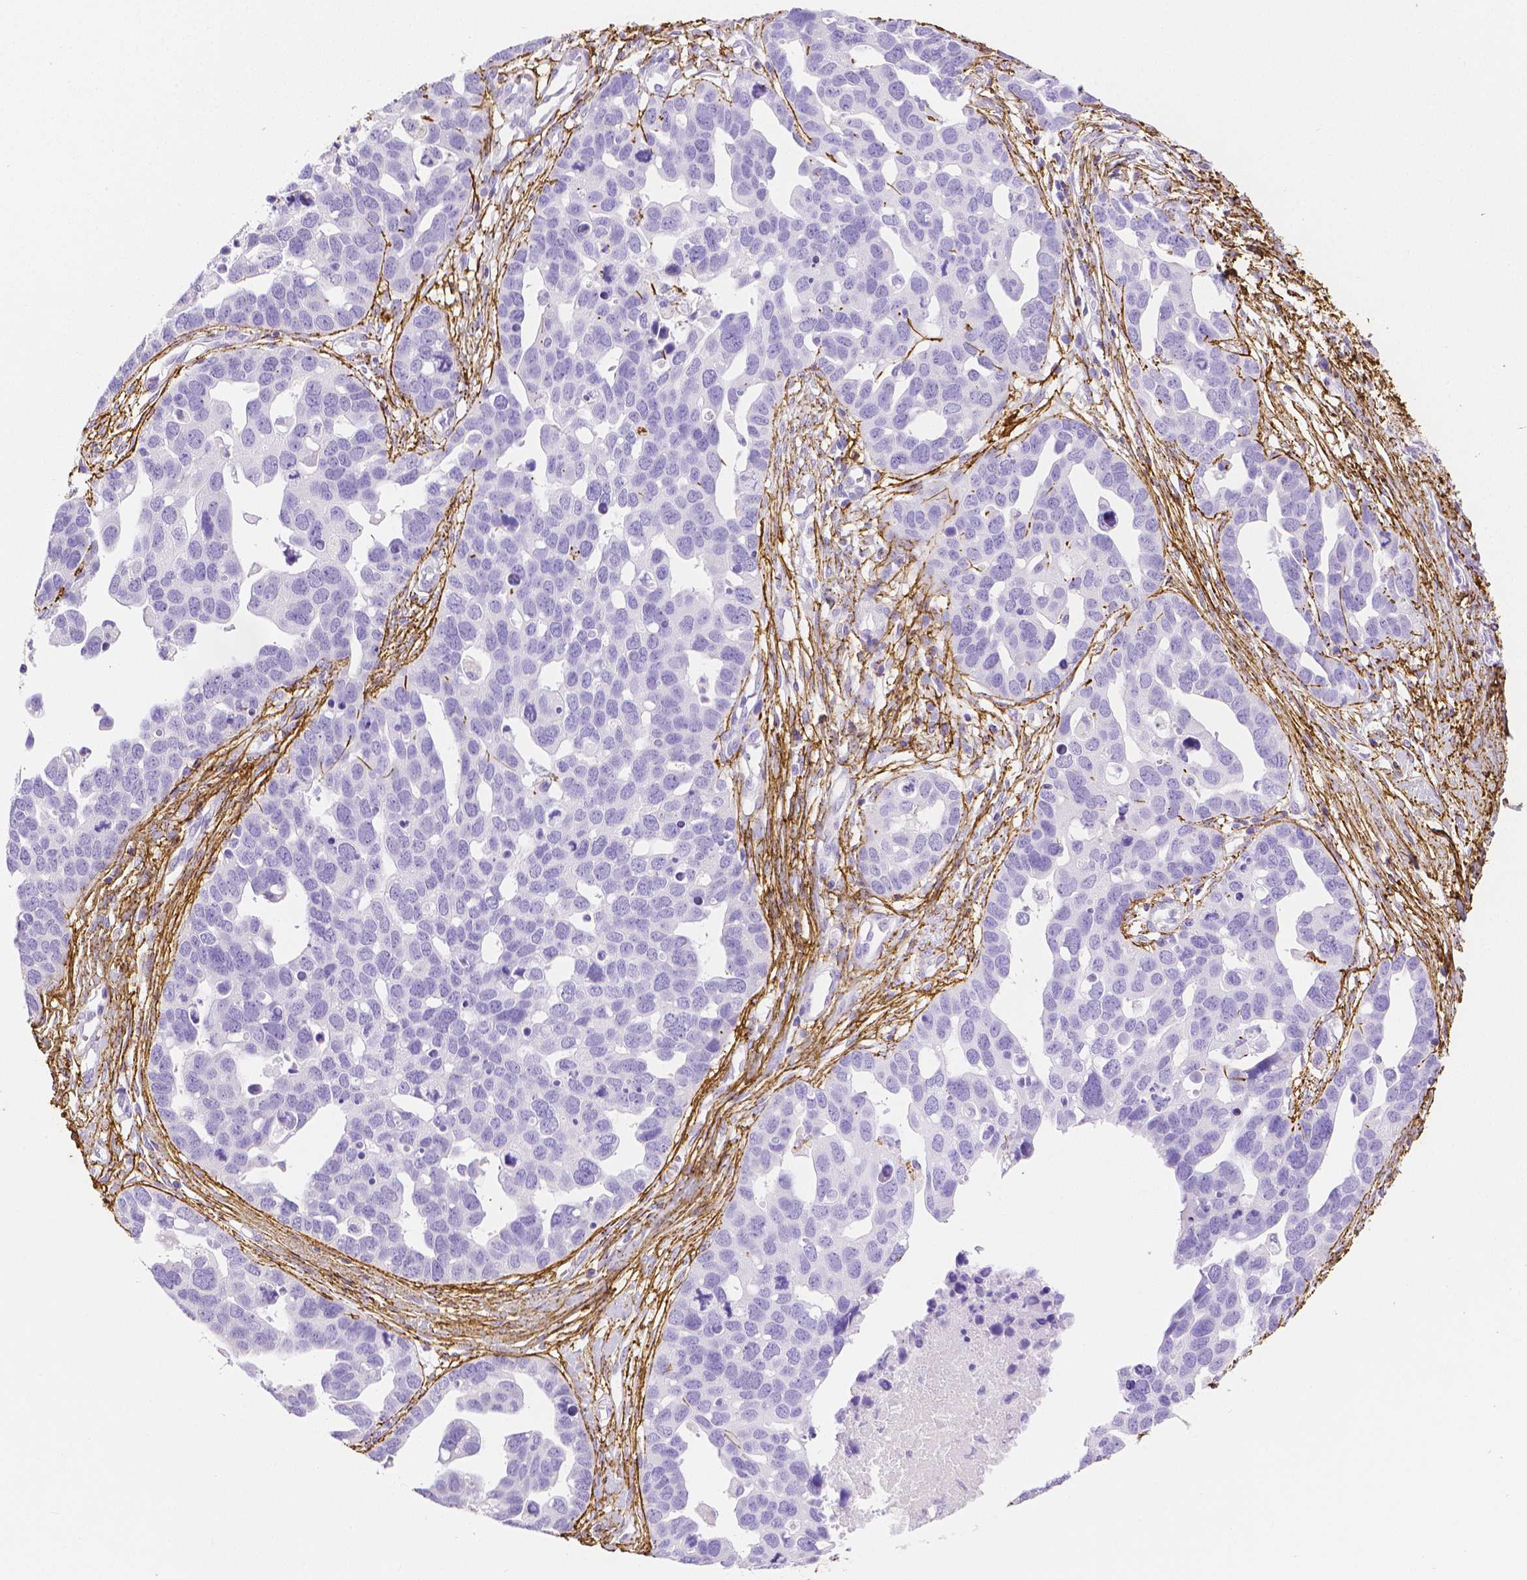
{"staining": {"intensity": "negative", "quantity": "none", "location": "none"}, "tissue": "ovarian cancer", "cell_type": "Tumor cells", "image_type": "cancer", "snomed": [{"axis": "morphology", "description": "Cystadenocarcinoma, serous, NOS"}, {"axis": "topography", "description": "Ovary"}], "caption": "Immunohistochemistry image of neoplastic tissue: human ovarian cancer stained with DAB shows no significant protein expression in tumor cells.", "gene": "FBN1", "patient": {"sex": "female", "age": 54}}